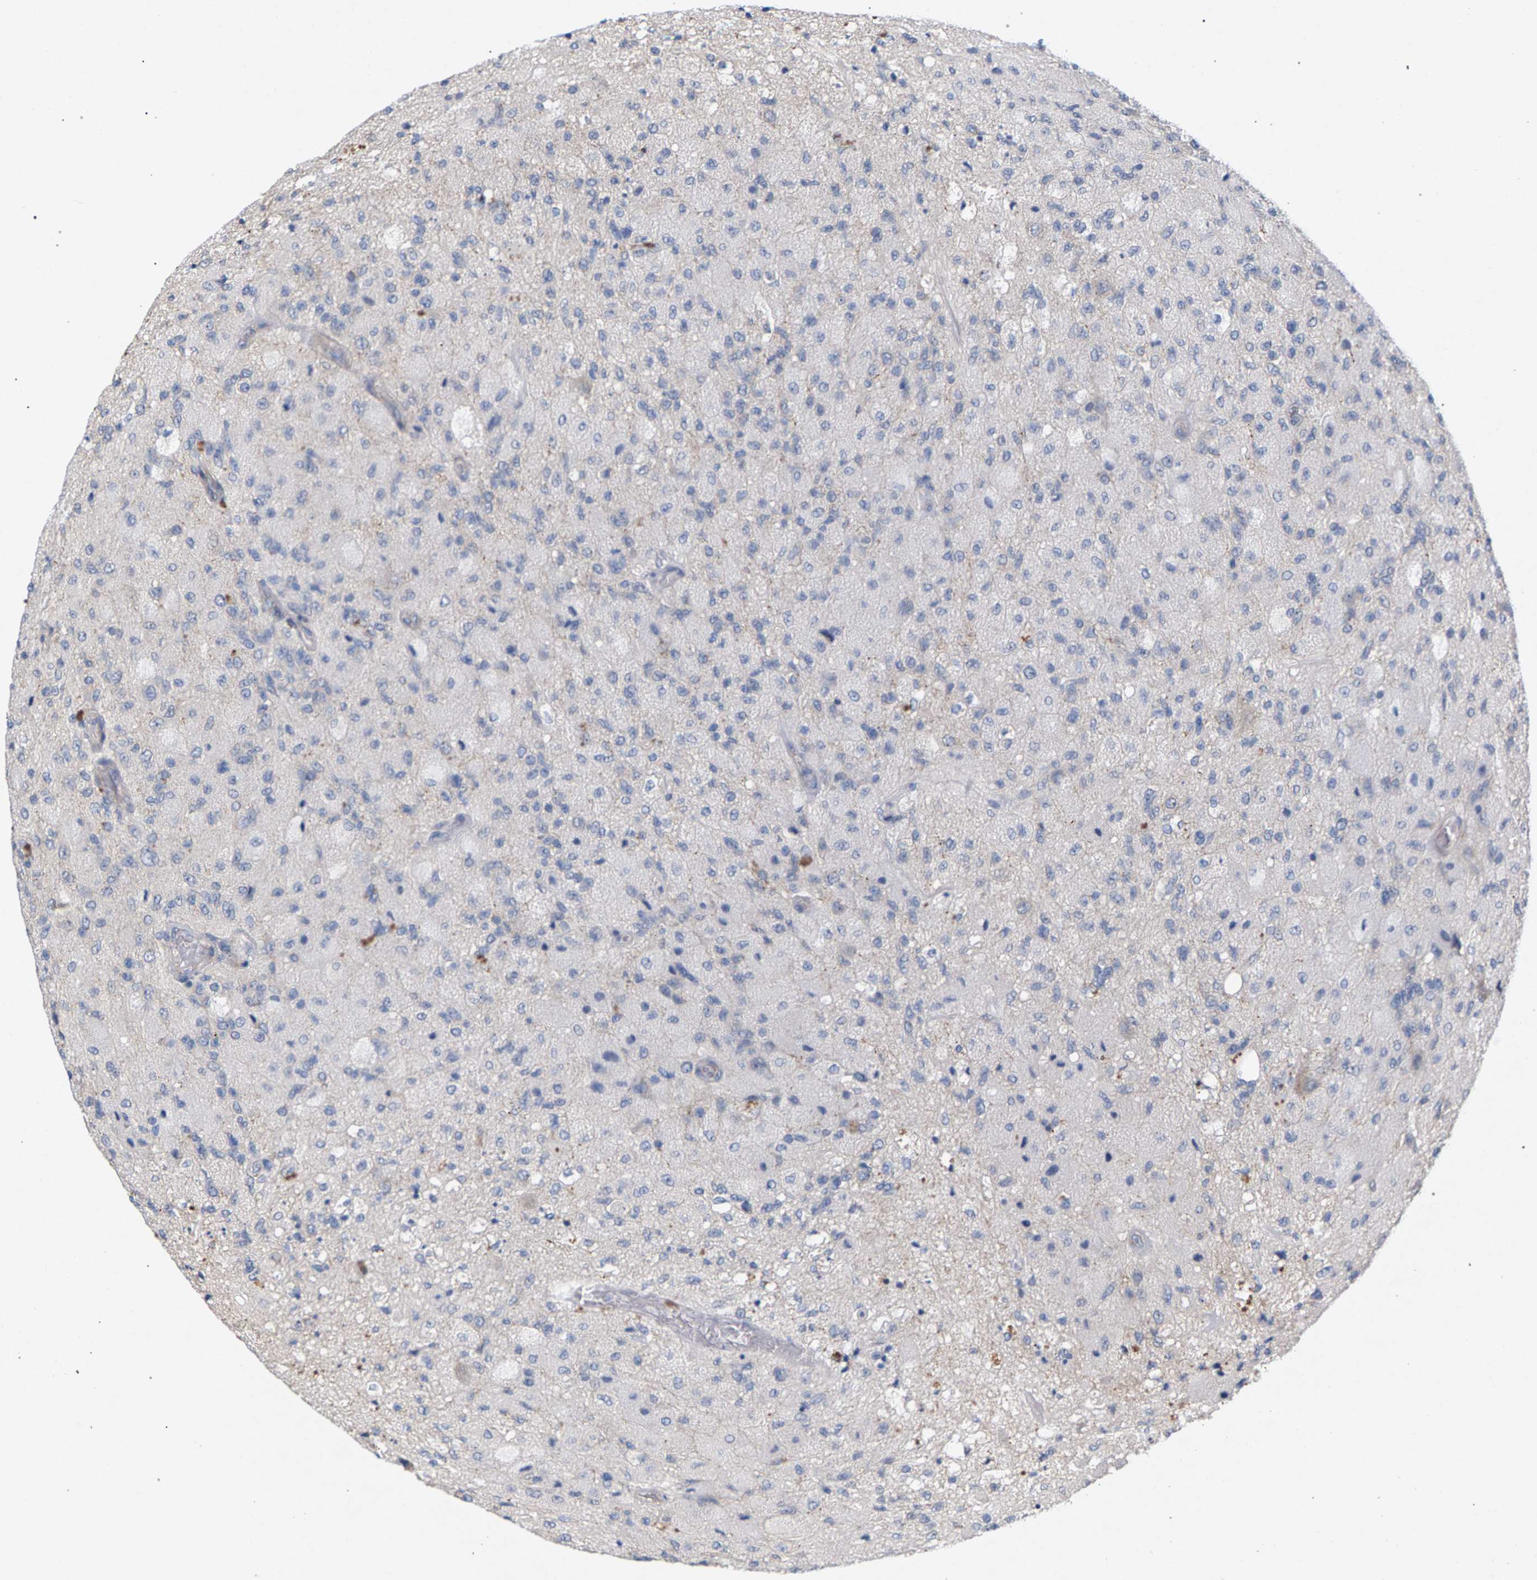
{"staining": {"intensity": "negative", "quantity": "none", "location": "none"}, "tissue": "glioma", "cell_type": "Tumor cells", "image_type": "cancer", "snomed": [{"axis": "morphology", "description": "Normal tissue, NOS"}, {"axis": "morphology", "description": "Glioma, malignant, High grade"}, {"axis": "topography", "description": "Cerebral cortex"}], "caption": "Immunohistochemistry (IHC) of human malignant glioma (high-grade) reveals no staining in tumor cells.", "gene": "MAMDC2", "patient": {"sex": "male", "age": 77}}